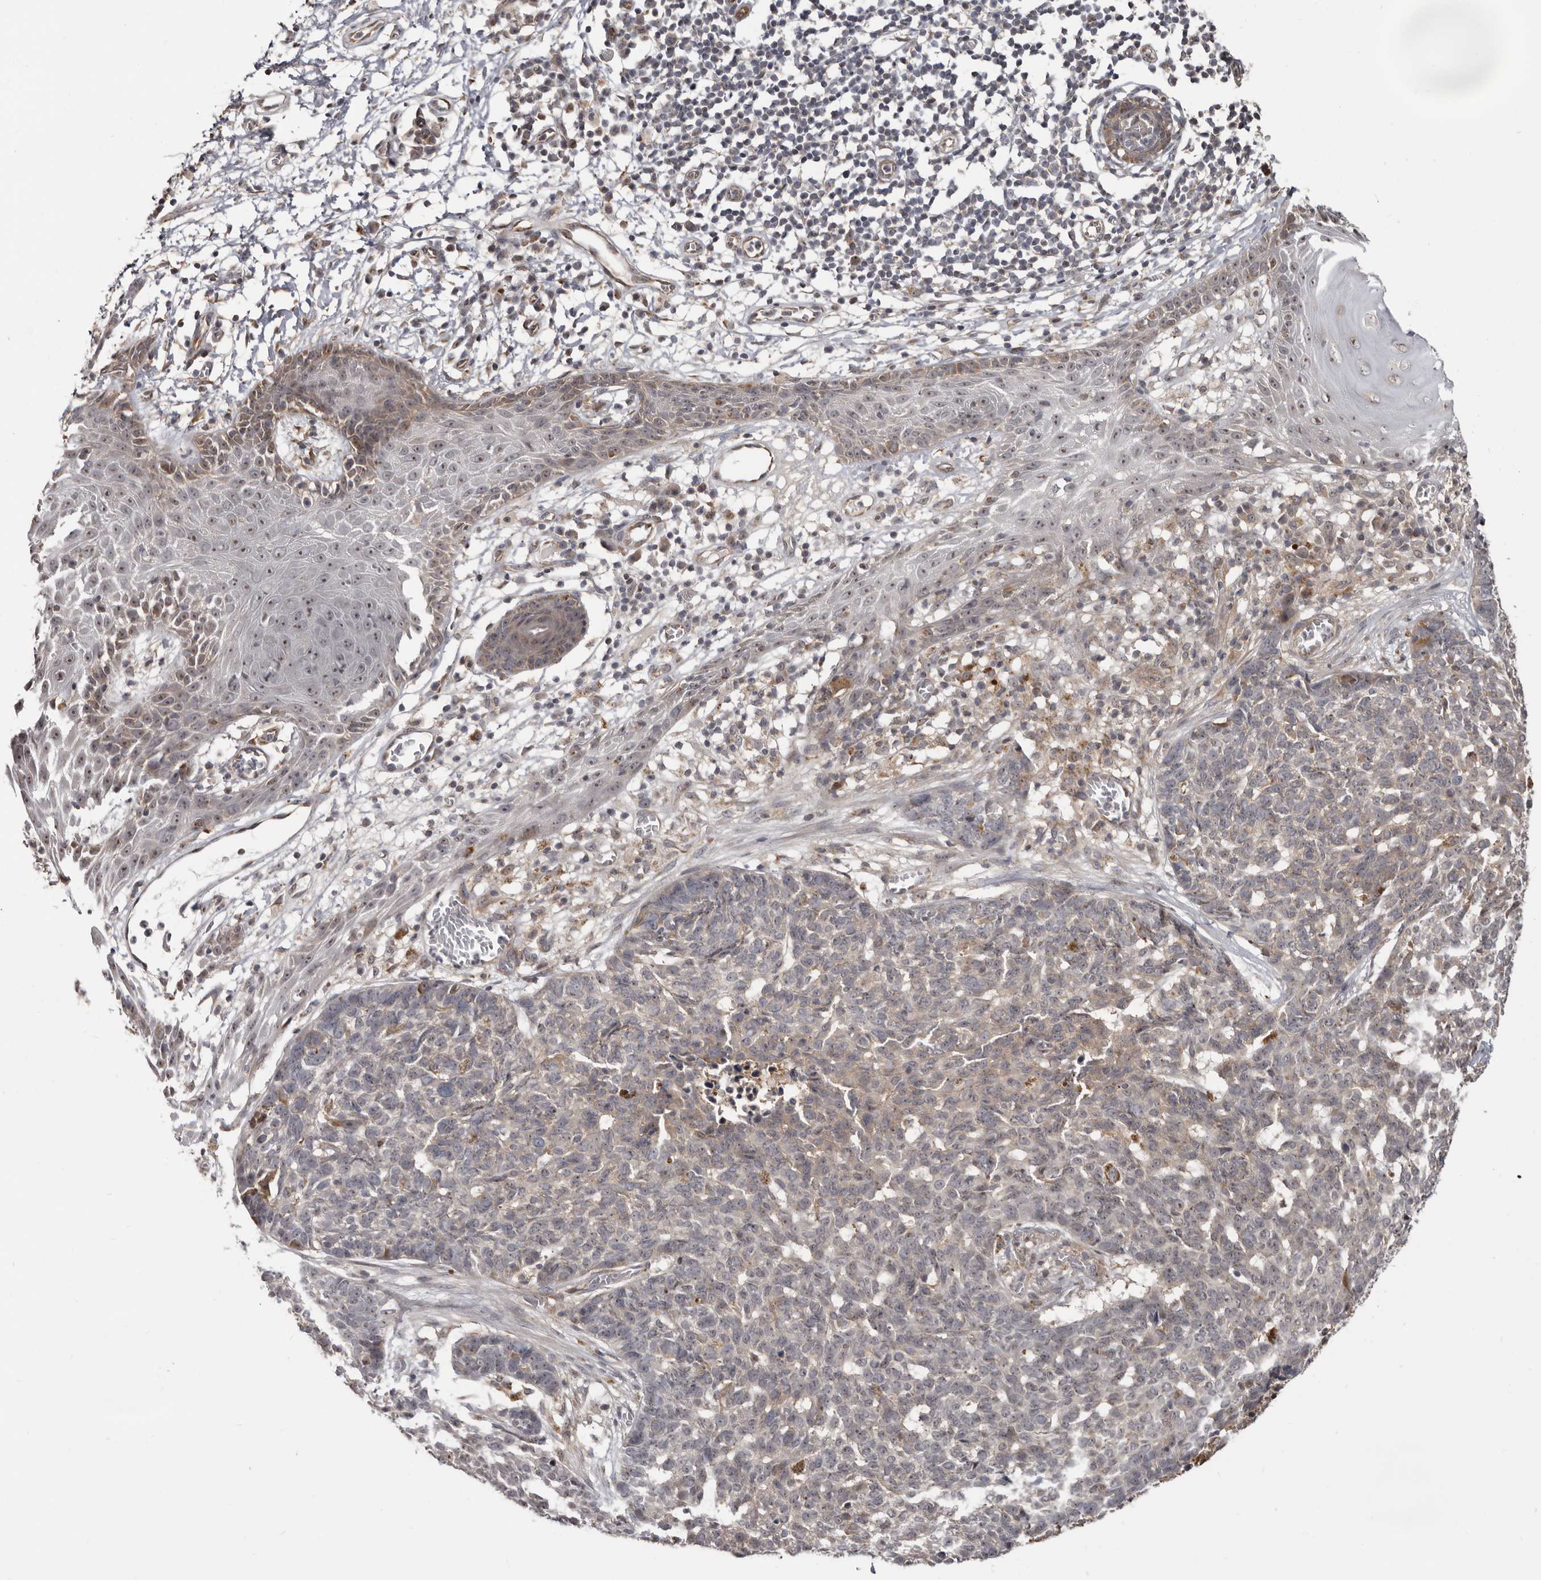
{"staining": {"intensity": "weak", "quantity": "25%-75%", "location": "cytoplasmic/membranous,nuclear"}, "tissue": "skin cancer", "cell_type": "Tumor cells", "image_type": "cancer", "snomed": [{"axis": "morphology", "description": "Basal cell carcinoma"}, {"axis": "topography", "description": "Skin"}], "caption": "Immunohistochemical staining of skin cancer (basal cell carcinoma) displays weak cytoplasmic/membranous and nuclear protein positivity in approximately 25%-75% of tumor cells.", "gene": "BAD", "patient": {"sex": "male", "age": 85}}